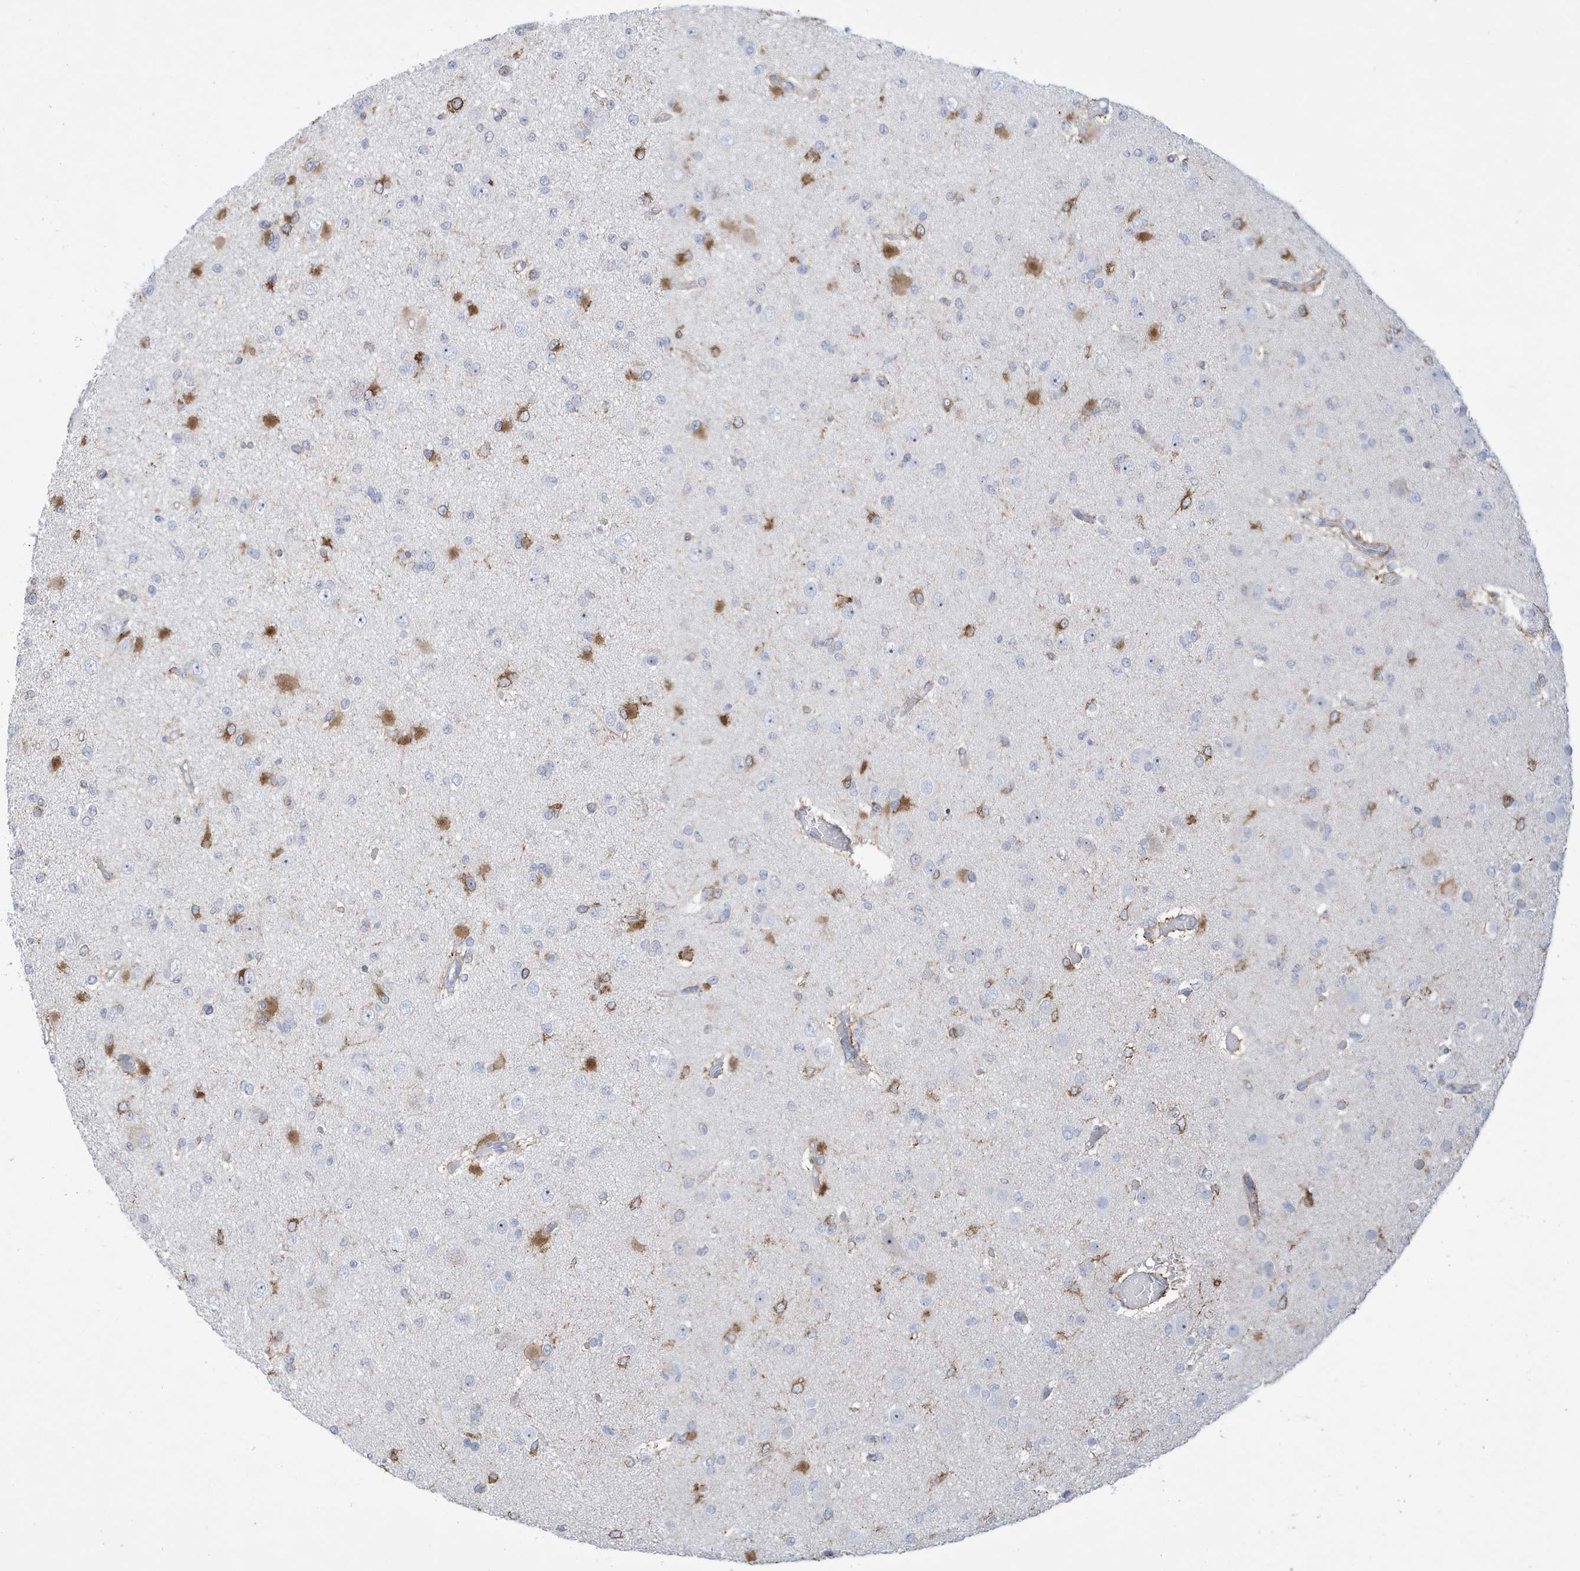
{"staining": {"intensity": "moderate", "quantity": "<25%", "location": "cytoplasmic/membranous"}, "tissue": "glioma", "cell_type": "Tumor cells", "image_type": "cancer", "snomed": [{"axis": "morphology", "description": "Glioma, malignant, Low grade"}, {"axis": "topography", "description": "Brain"}], "caption": "The image exhibits immunohistochemical staining of glioma. There is moderate cytoplasmic/membranous expression is seen in about <25% of tumor cells.", "gene": "SEMA3F", "patient": {"sex": "female", "age": 22}}